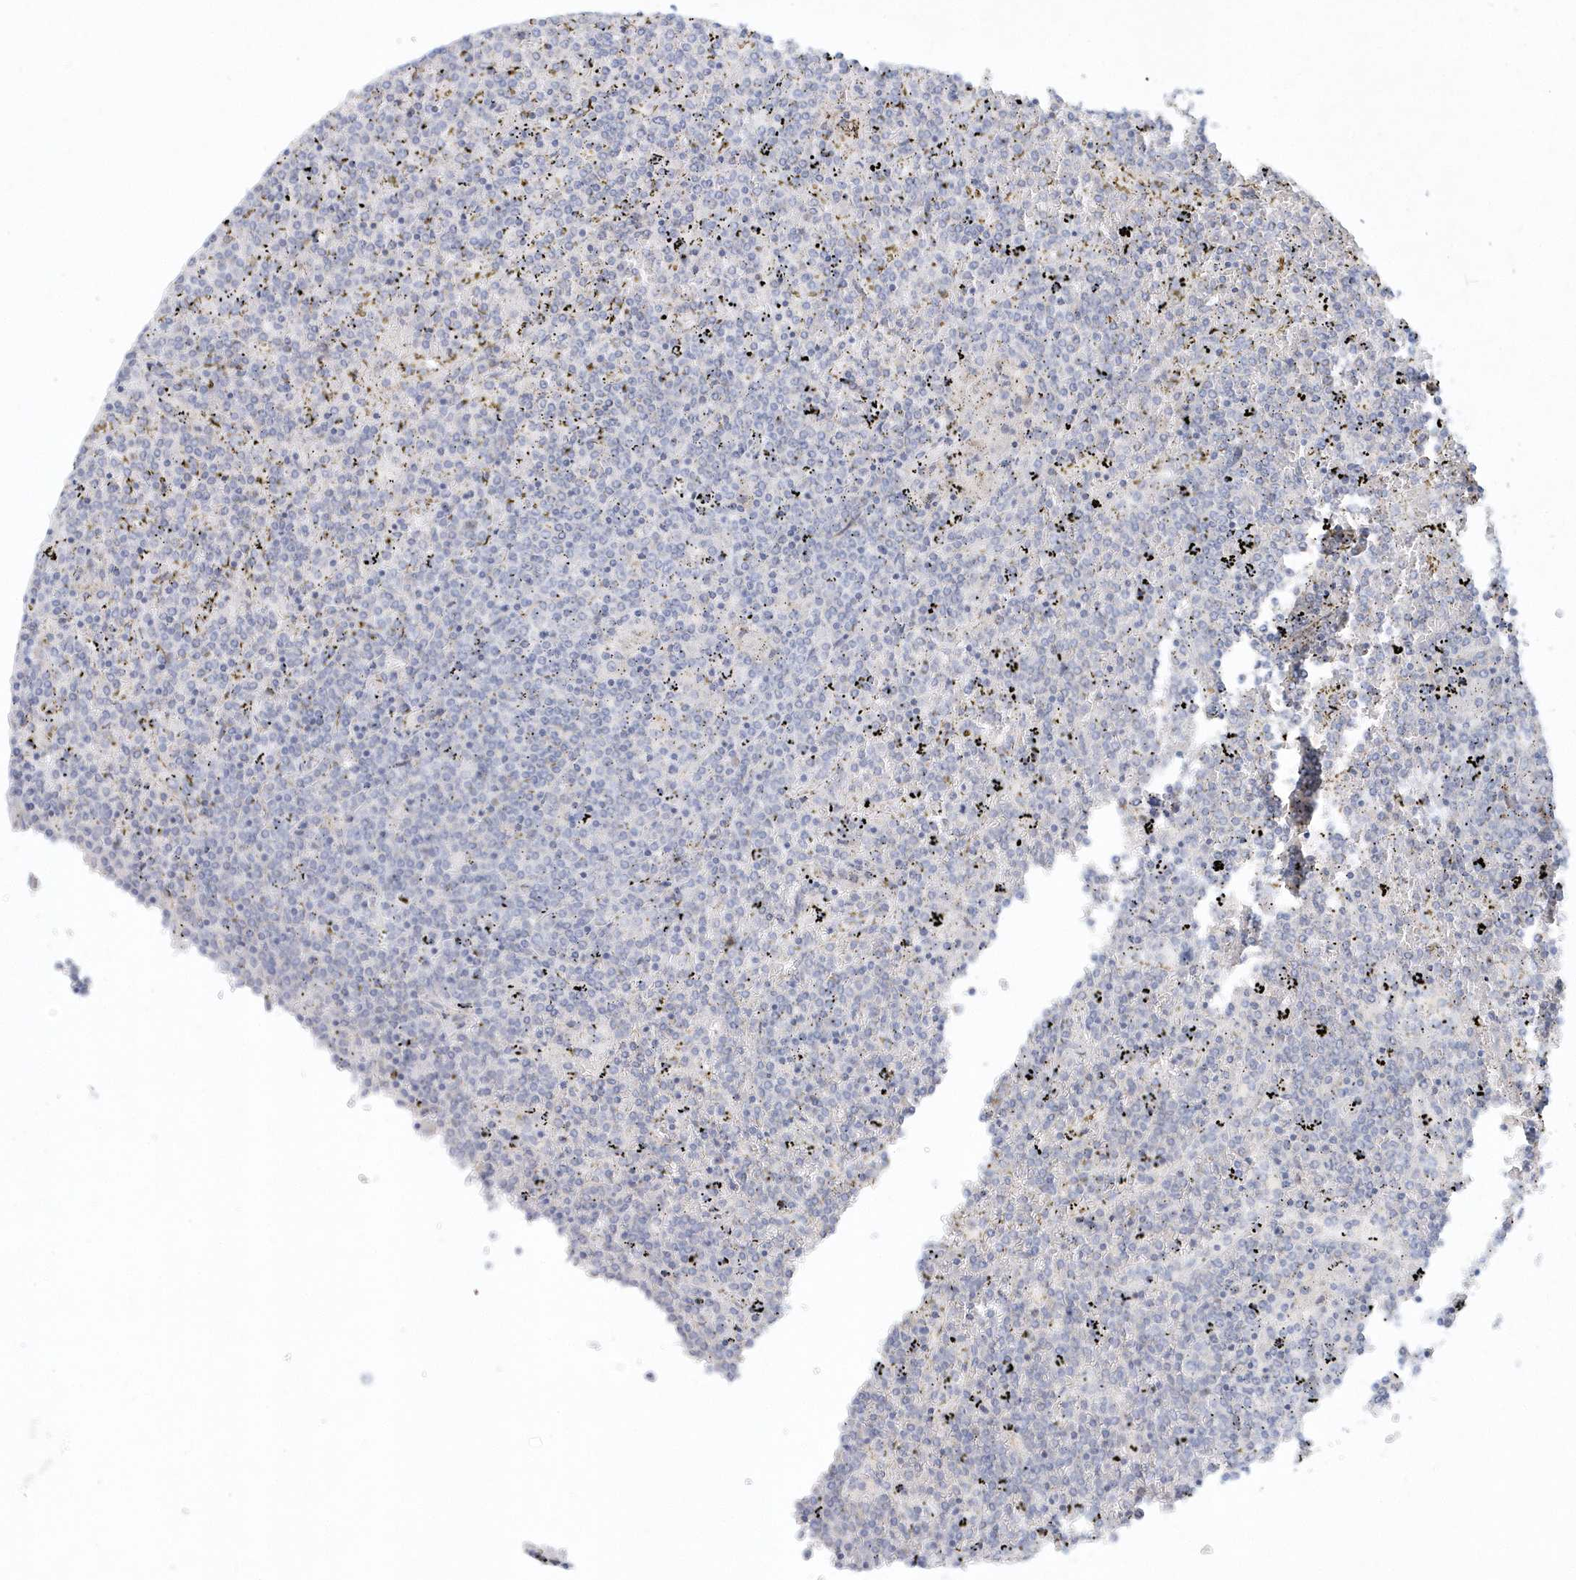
{"staining": {"intensity": "weak", "quantity": "<25%", "location": "cytoplasmic/membranous"}, "tissue": "lymphoma", "cell_type": "Tumor cells", "image_type": "cancer", "snomed": [{"axis": "morphology", "description": "Malignant lymphoma, non-Hodgkin's type, Low grade"}, {"axis": "topography", "description": "Spleen"}], "caption": "High power microscopy histopathology image of an IHC image of lymphoma, revealing no significant staining in tumor cells.", "gene": "DNAH1", "patient": {"sex": "female", "age": 19}}